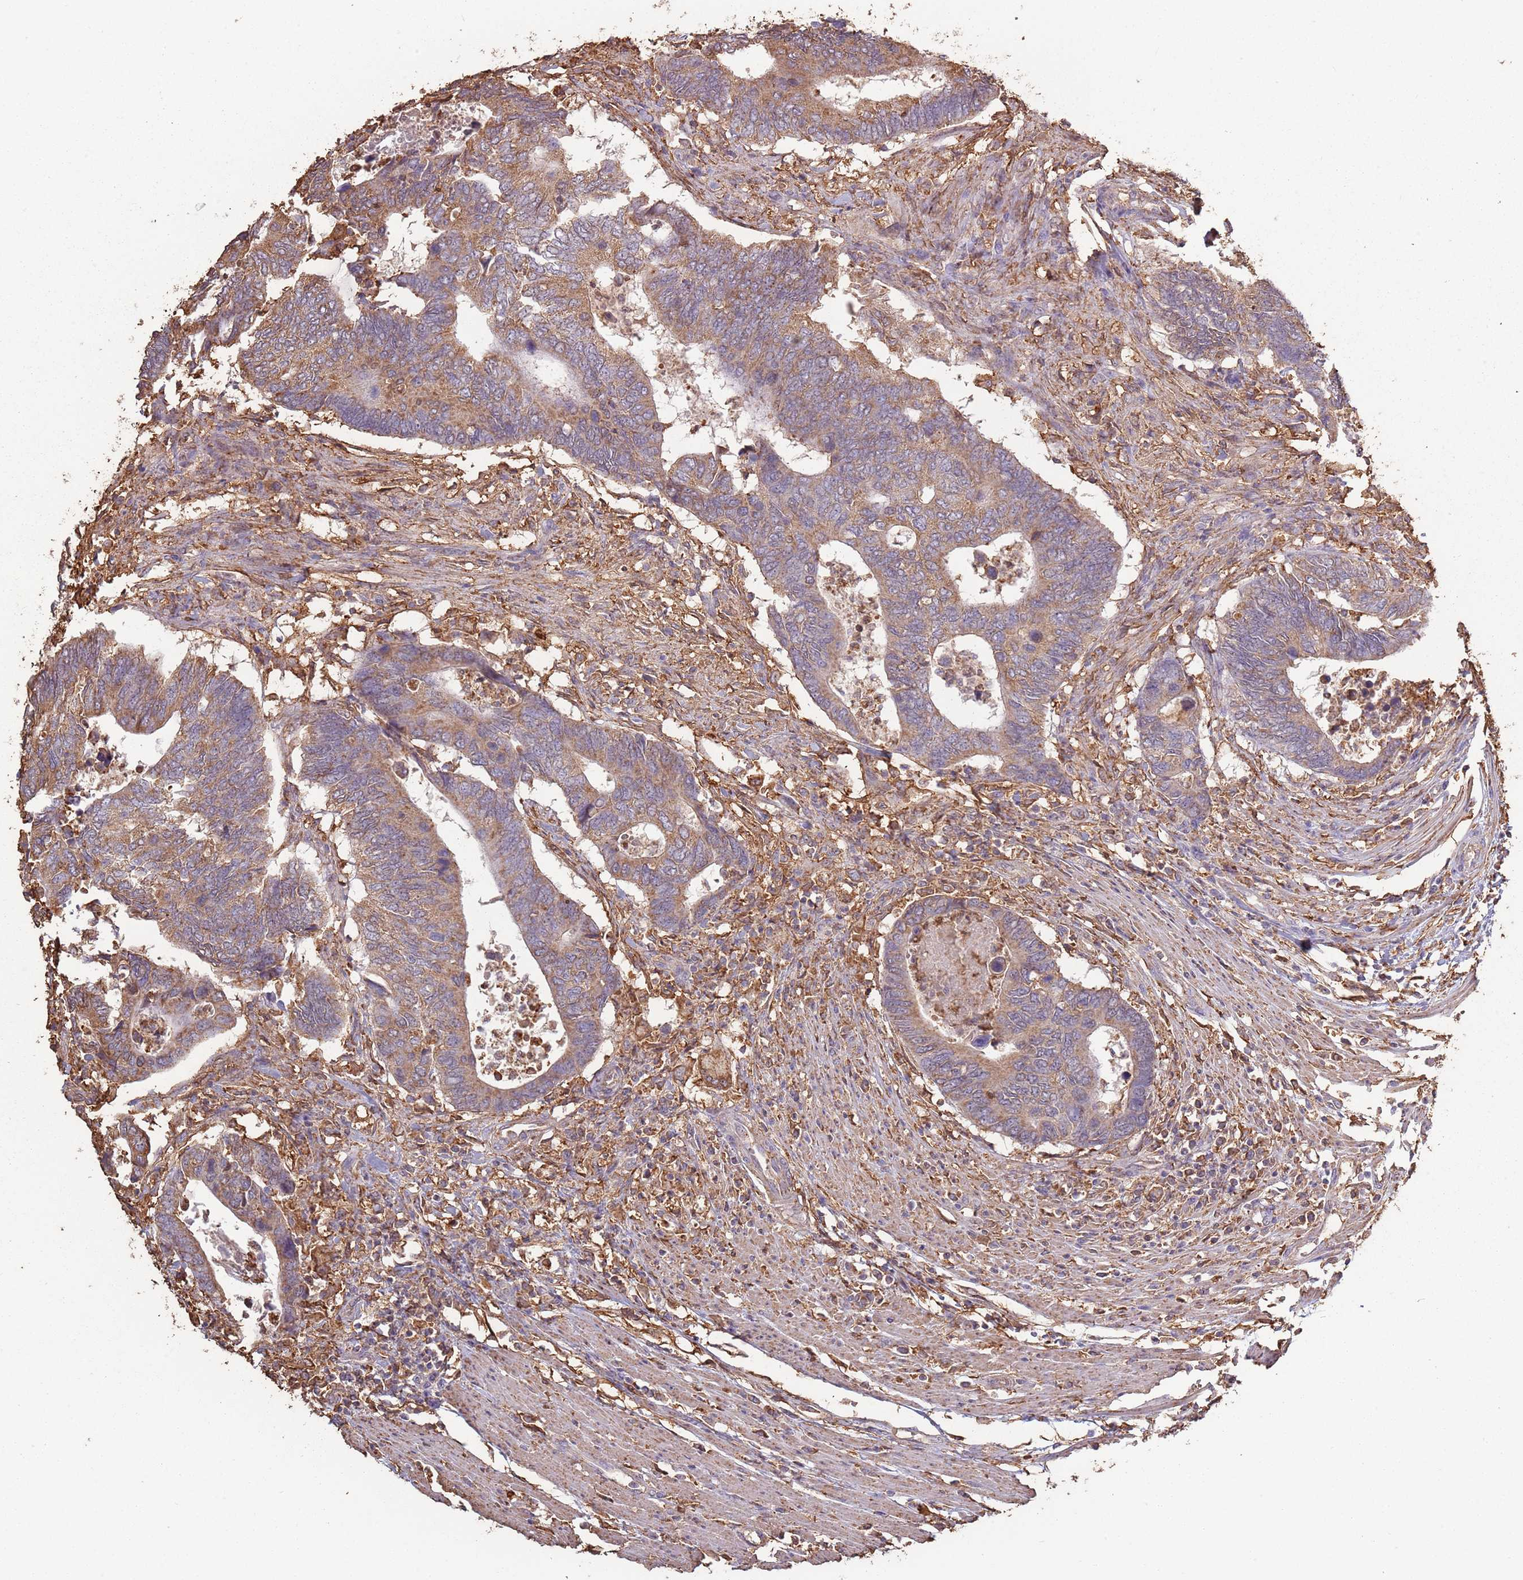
{"staining": {"intensity": "moderate", "quantity": ">75%", "location": "cytoplasmic/membranous"}, "tissue": "colorectal cancer", "cell_type": "Tumor cells", "image_type": "cancer", "snomed": [{"axis": "morphology", "description": "Adenocarcinoma, NOS"}, {"axis": "topography", "description": "Colon"}], "caption": "About >75% of tumor cells in colorectal cancer (adenocarcinoma) exhibit moderate cytoplasmic/membranous protein staining as visualized by brown immunohistochemical staining.", "gene": "ATOSB", "patient": {"sex": "male", "age": 87}}